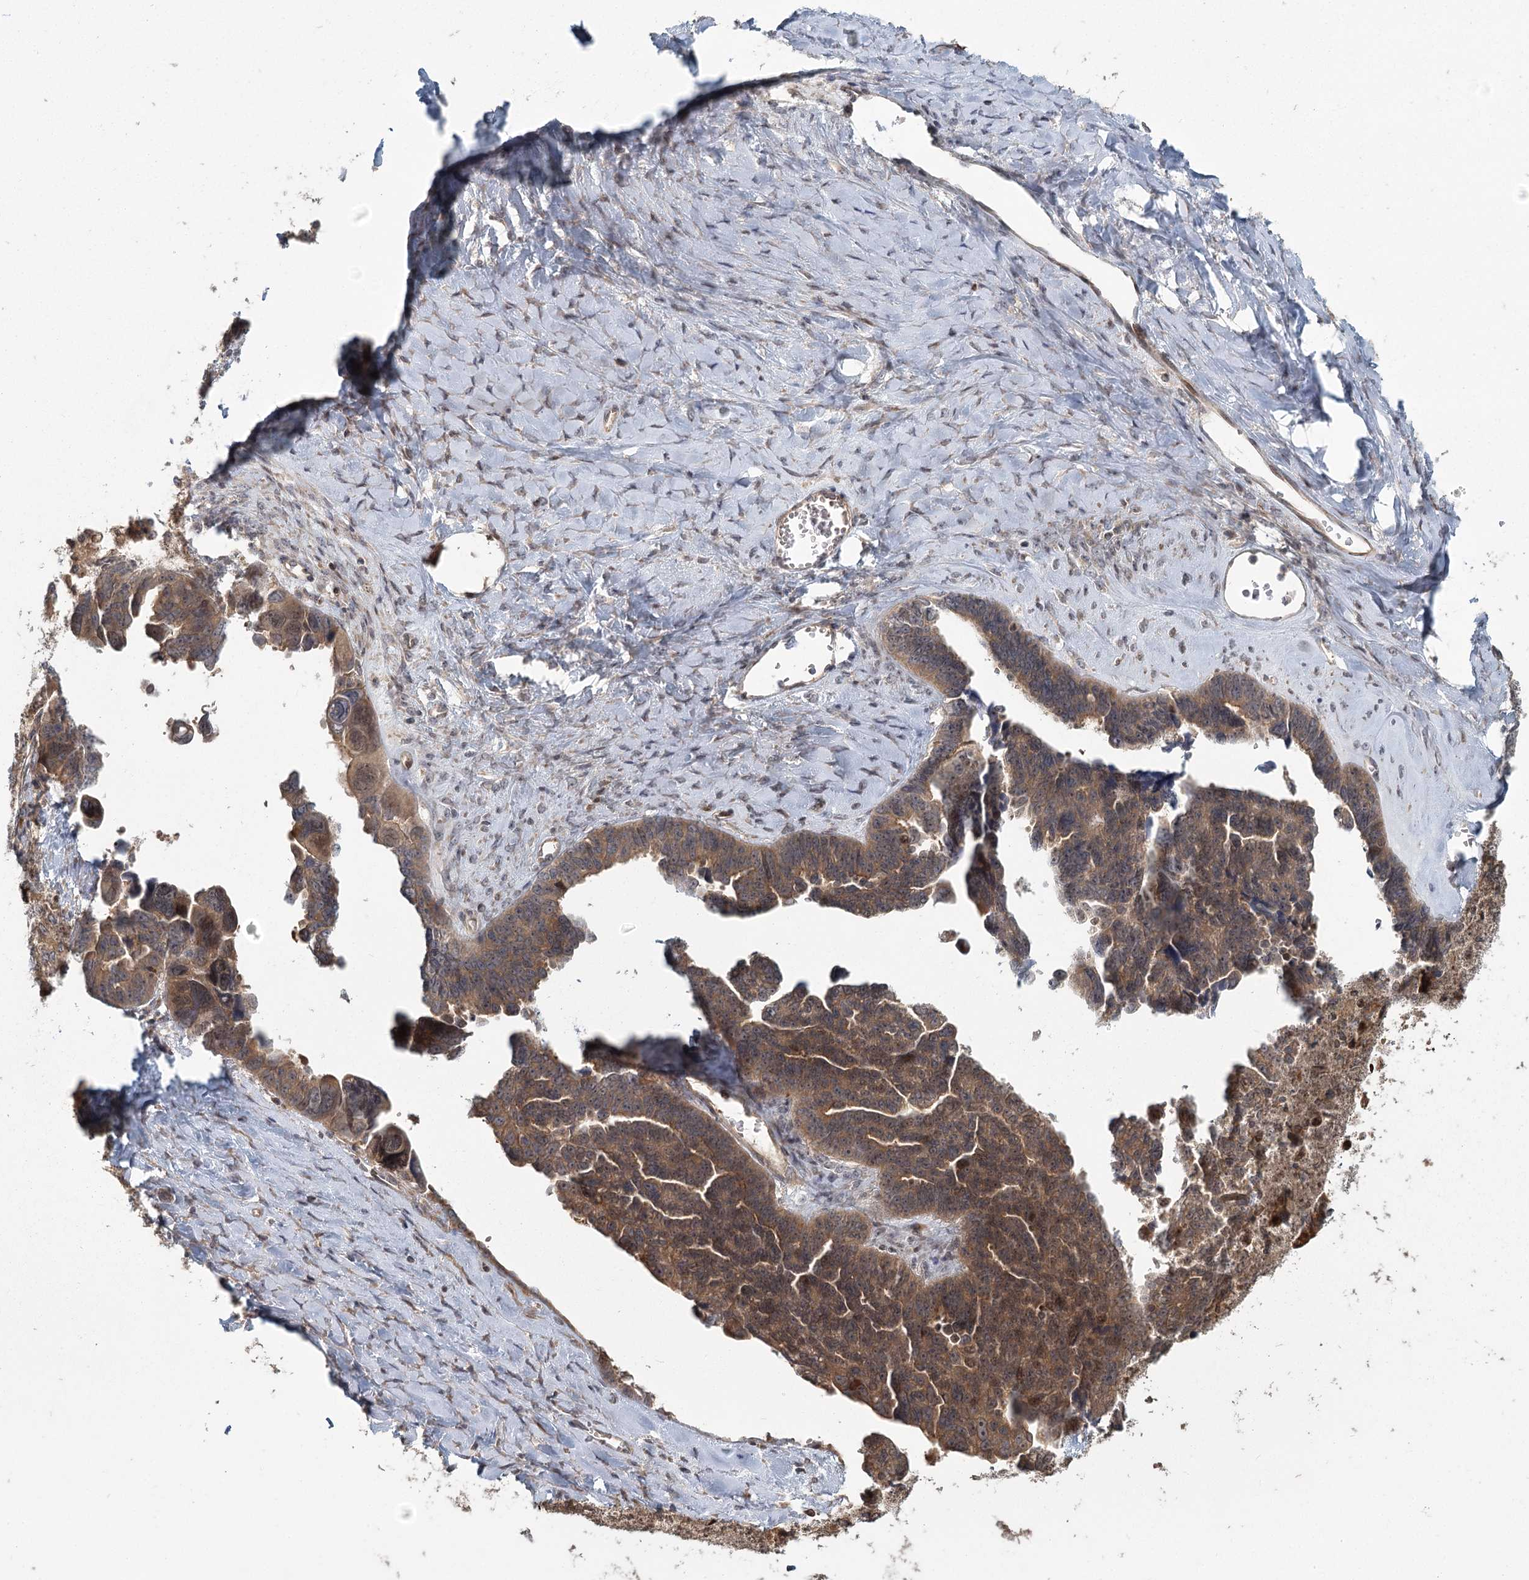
{"staining": {"intensity": "moderate", "quantity": ">75%", "location": "cytoplasmic/membranous,nuclear"}, "tissue": "ovarian cancer", "cell_type": "Tumor cells", "image_type": "cancer", "snomed": [{"axis": "morphology", "description": "Cystadenocarcinoma, serous, NOS"}, {"axis": "topography", "description": "Ovary"}], "caption": "Immunohistochemistry of ovarian cancer (serous cystadenocarcinoma) shows medium levels of moderate cytoplasmic/membranous and nuclear expression in approximately >75% of tumor cells.", "gene": "RAPGEF6", "patient": {"sex": "female", "age": 79}}